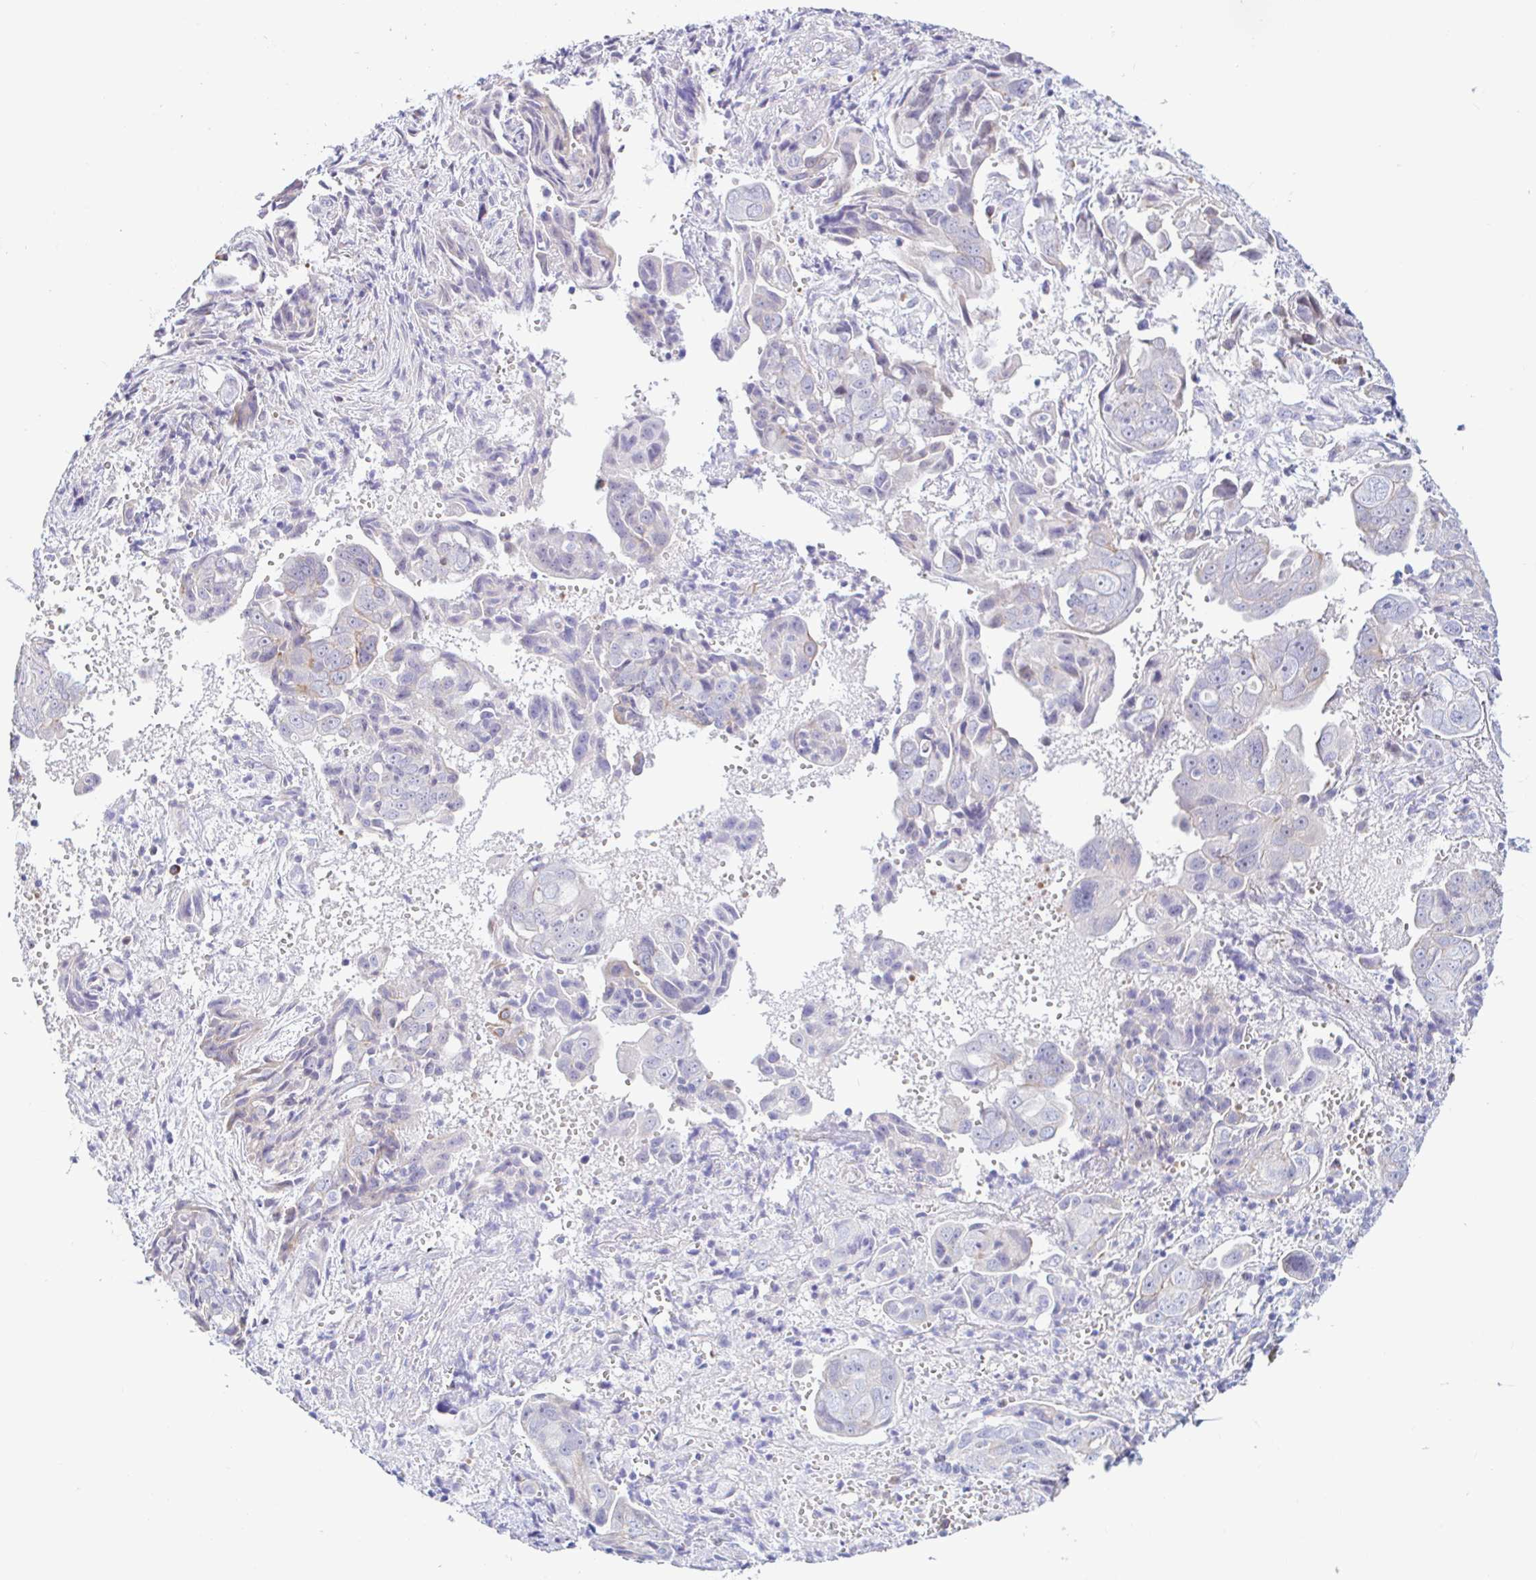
{"staining": {"intensity": "negative", "quantity": "none", "location": "none"}, "tissue": "ovarian cancer", "cell_type": "Tumor cells", "image_type": "cancer", "snomed": [{"axis": "morphology", "description": "Carcinoma, endometroid"}, {"axis": "topography", "description": "Ovary"}], "caption": "The IHC photomicrograph has no significant staining in tumor cells of ovarian cancer (endometroid carcinoma) tissue.", "gene": "NBPF3", "patient": {"sex": "female", "age": 70}}